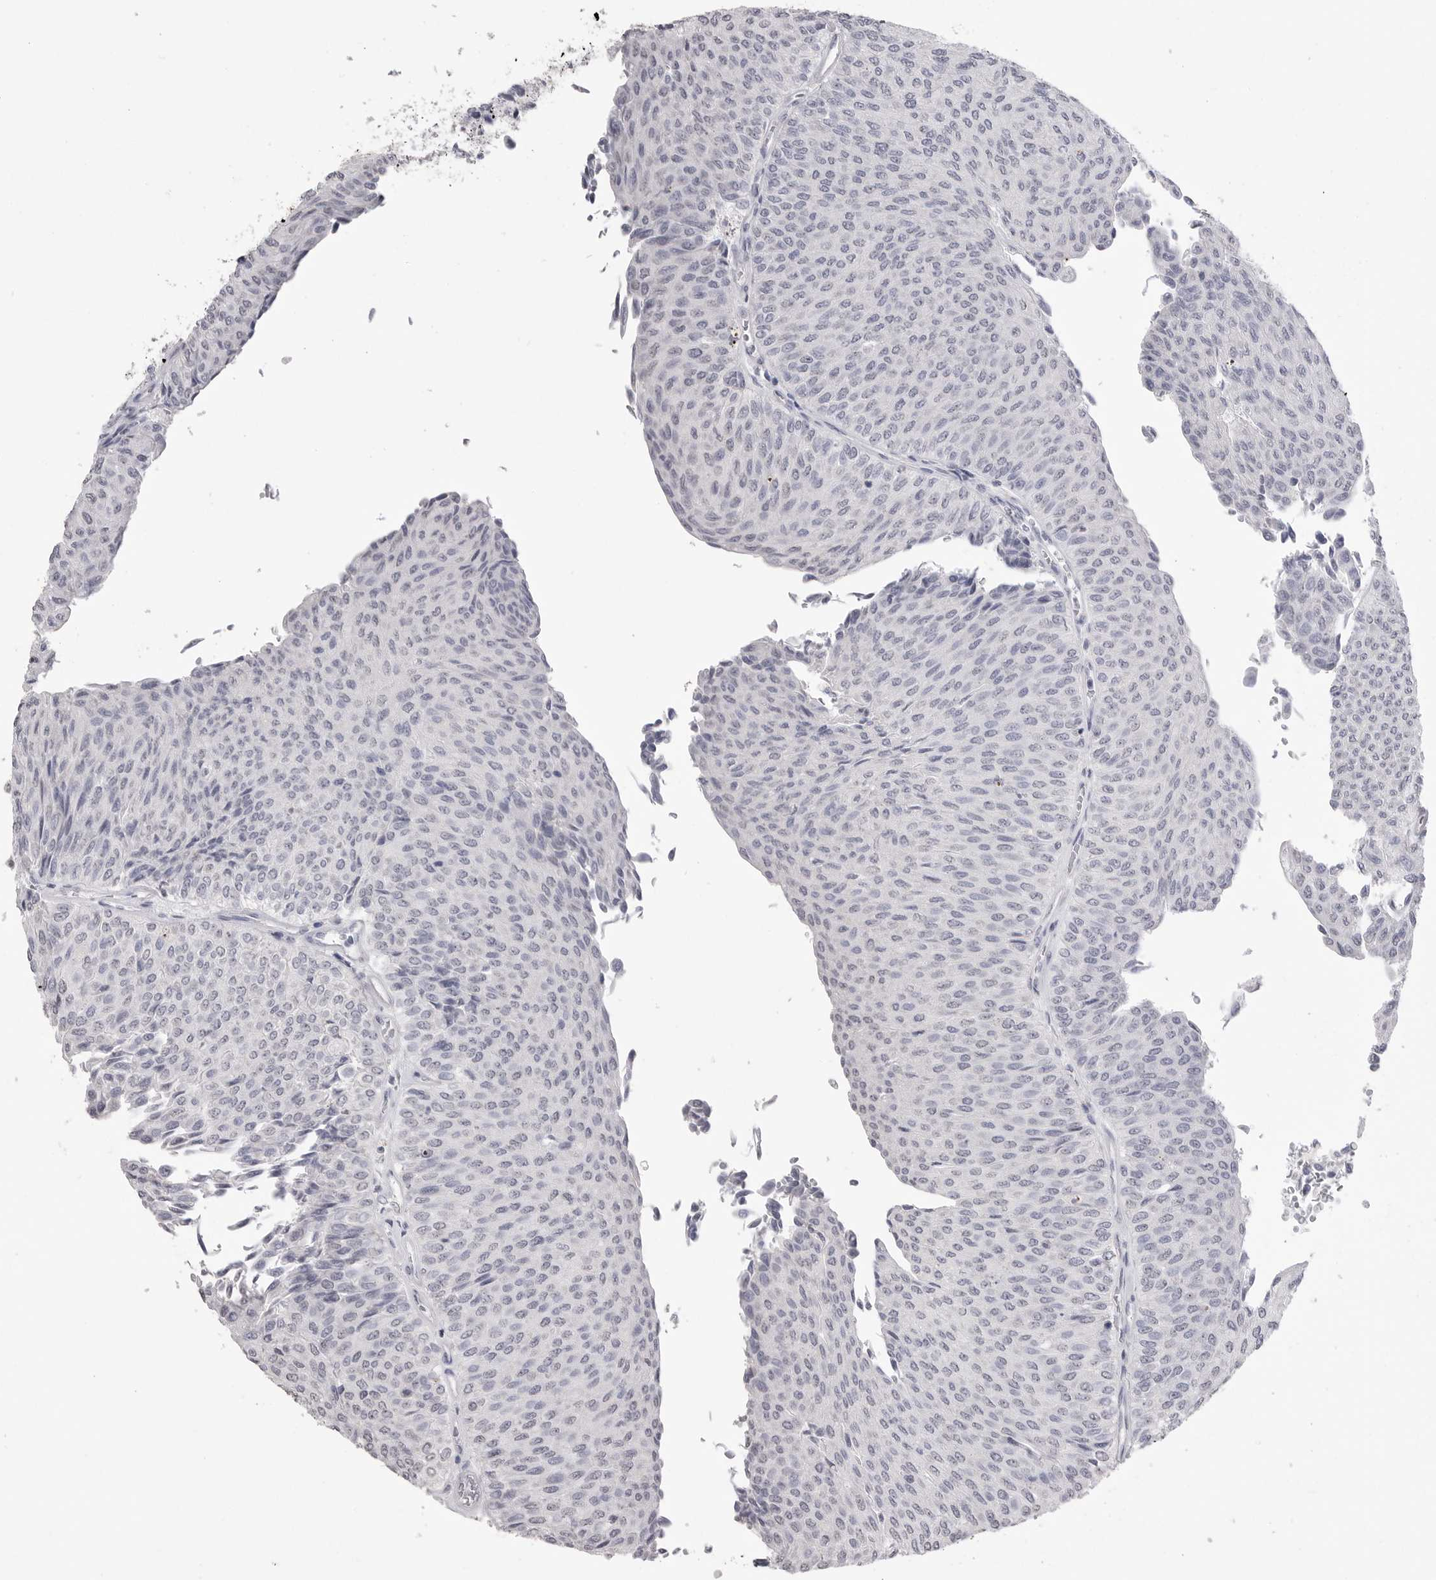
{"staining": {"intensity": "negative", "quantity": "none", "location": "none"}, "tissue": "urothelial cancer", "cell_type": "Tumor cells", "image_type": "cancer", "snomed": [{"axis": "morphology", "description": "Urothelial carcinoma, Low grade"}, {"axis": "topography", "description": "Urinary bladder"}], "caption": "High magnification brightfield microscopy of urothelial cancer stained with DAB (3,3'-diaminobenzidine) (brown) and counterstained with hematoxylin (blue): tumor cells show no significant positivity. (DAB IHC with hematoxylin counter stain).", "gene": "ICAM5", "patient": {"sex": "male", "age": 78}}